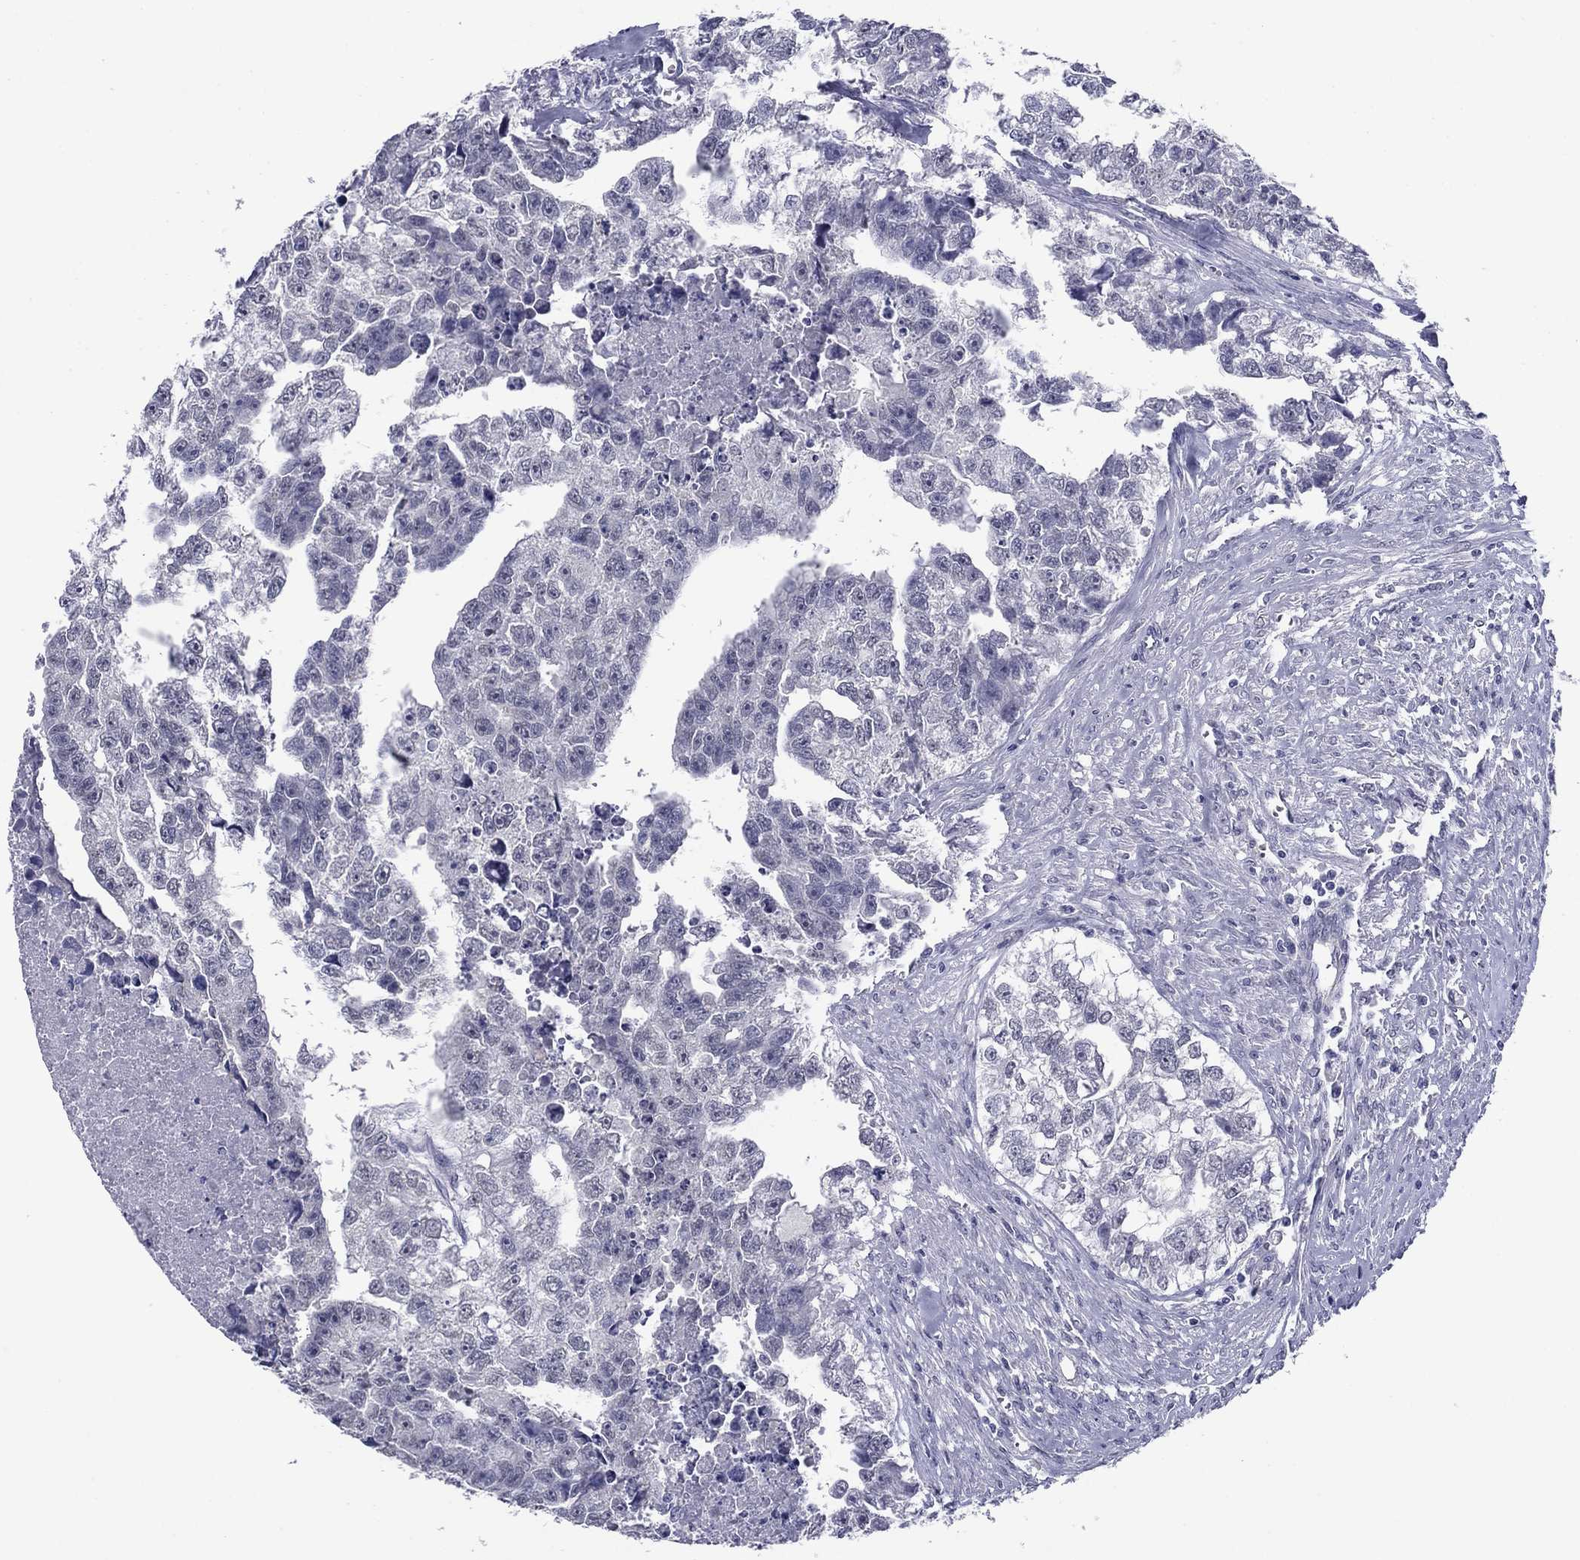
{"staining": {"intensity": "negative", "quantity": "none", "location": "none"}, "tissue": "testis cancer", "cell_type": "Tumor cells", "image_type": "cancer", "snomed": [{"axis": "morphology", "description": "Carcinoma, Embryonal, NOS"}, {"axis": "morphology", "description": "Teratoma, malignant, NOS"}, {"axis": "topography", "description": "Testis"}], "caption": "Testis cancer was stained to show a protein in brown. There is no significant positivity in tumor cells.", "gene": "HAO1", "patient": {"sex": "male", "age": 44}}